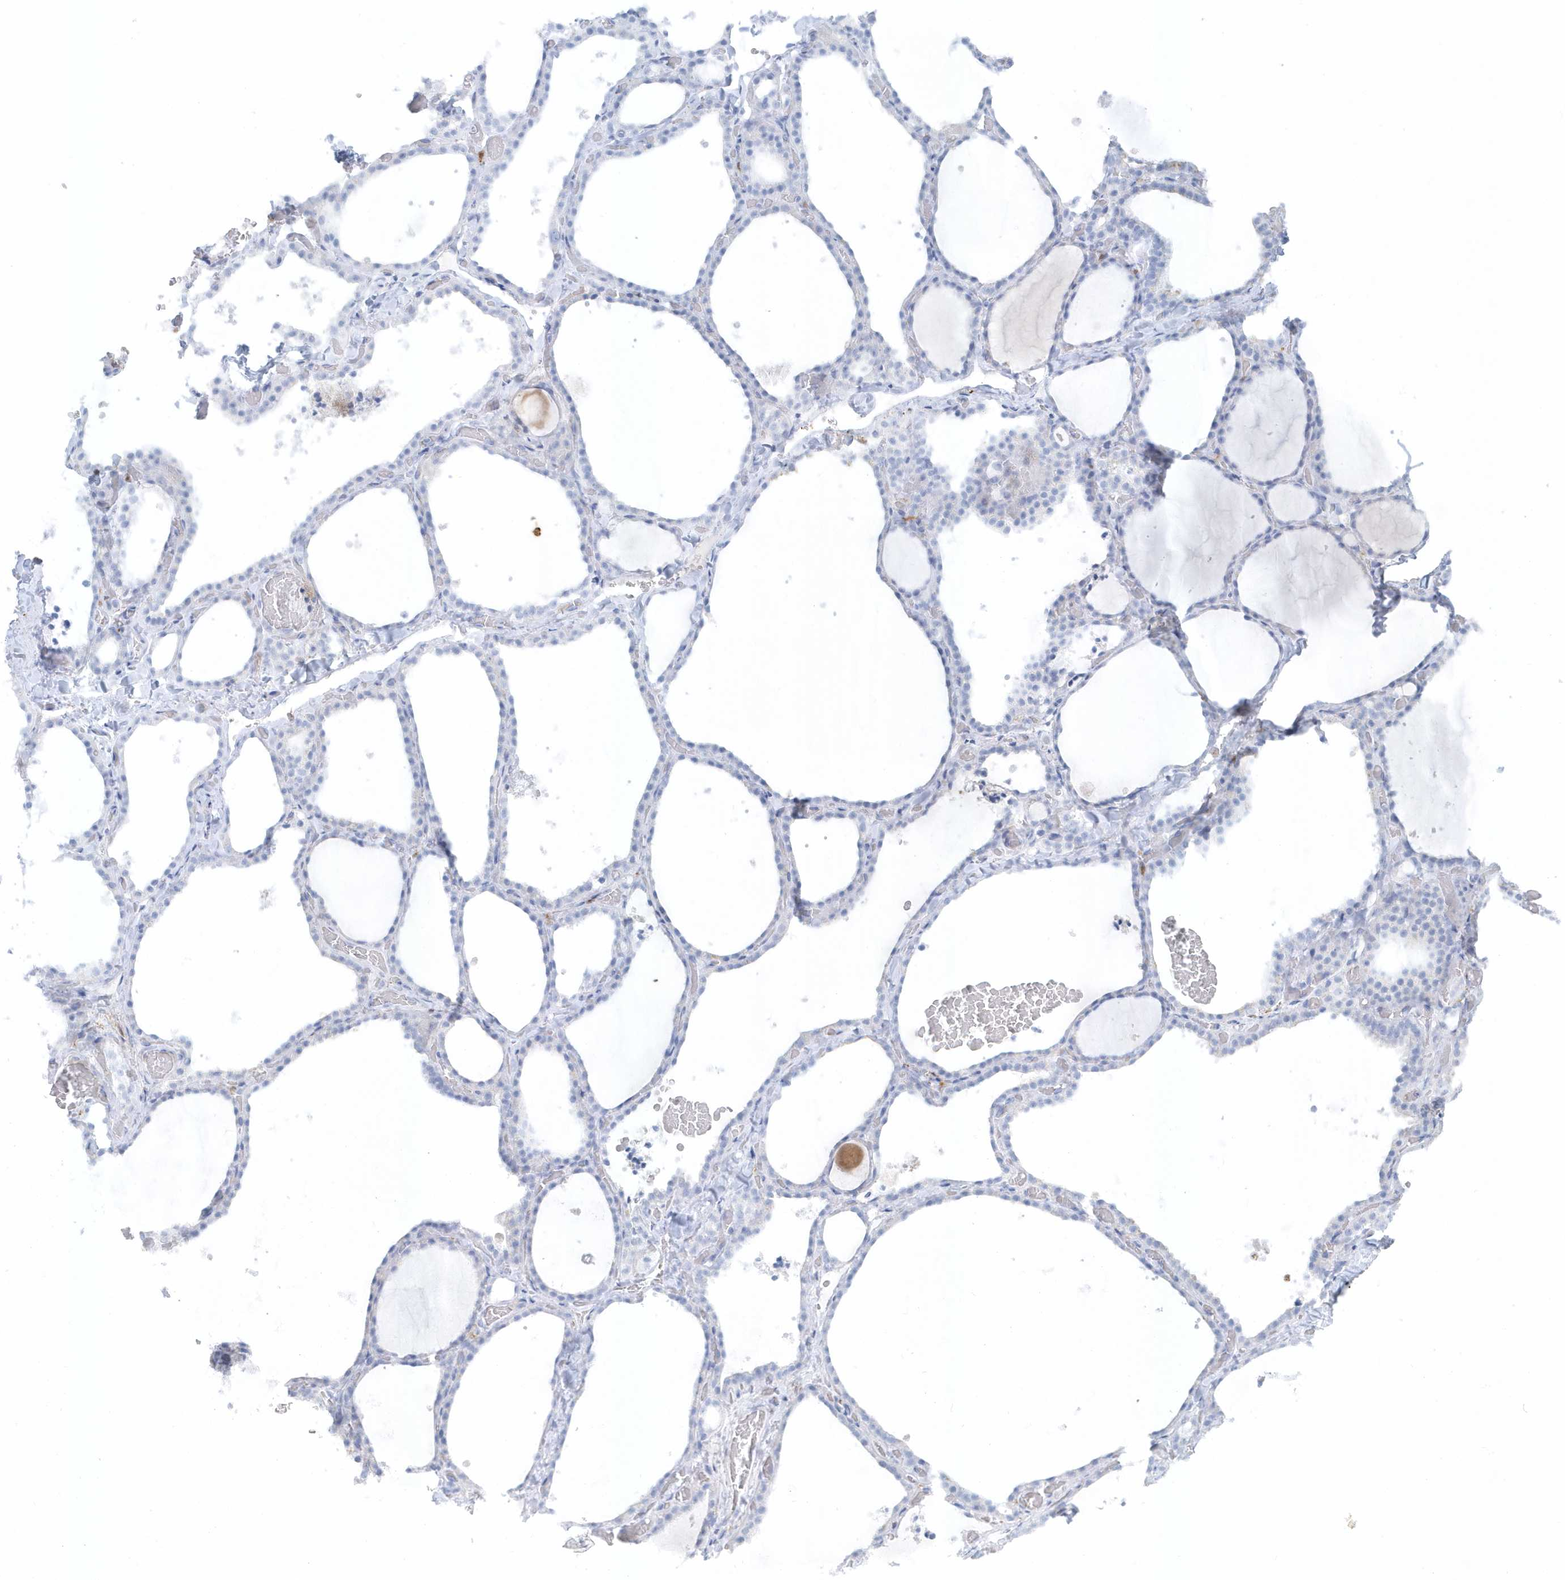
{"staining": {"intensity": "negative", "quantity": "none", "location": "none"}, "tissue": "thyroid gland", "cell_type": "Glandular cells", "image_type": "normal", "snomed": [{"axis": "morphology", "description": "Normal tissue, NOS"}, {"axis": "topography", "description": "Thyroid gland"}], "caption": "Glandular cells show no significant expression in unremarkable thyroid gland. (DAB immunohistochemistry (IHC), high magnification).", "gene": "FAM98A", "patient": {"sex": "female", "age": 22}}